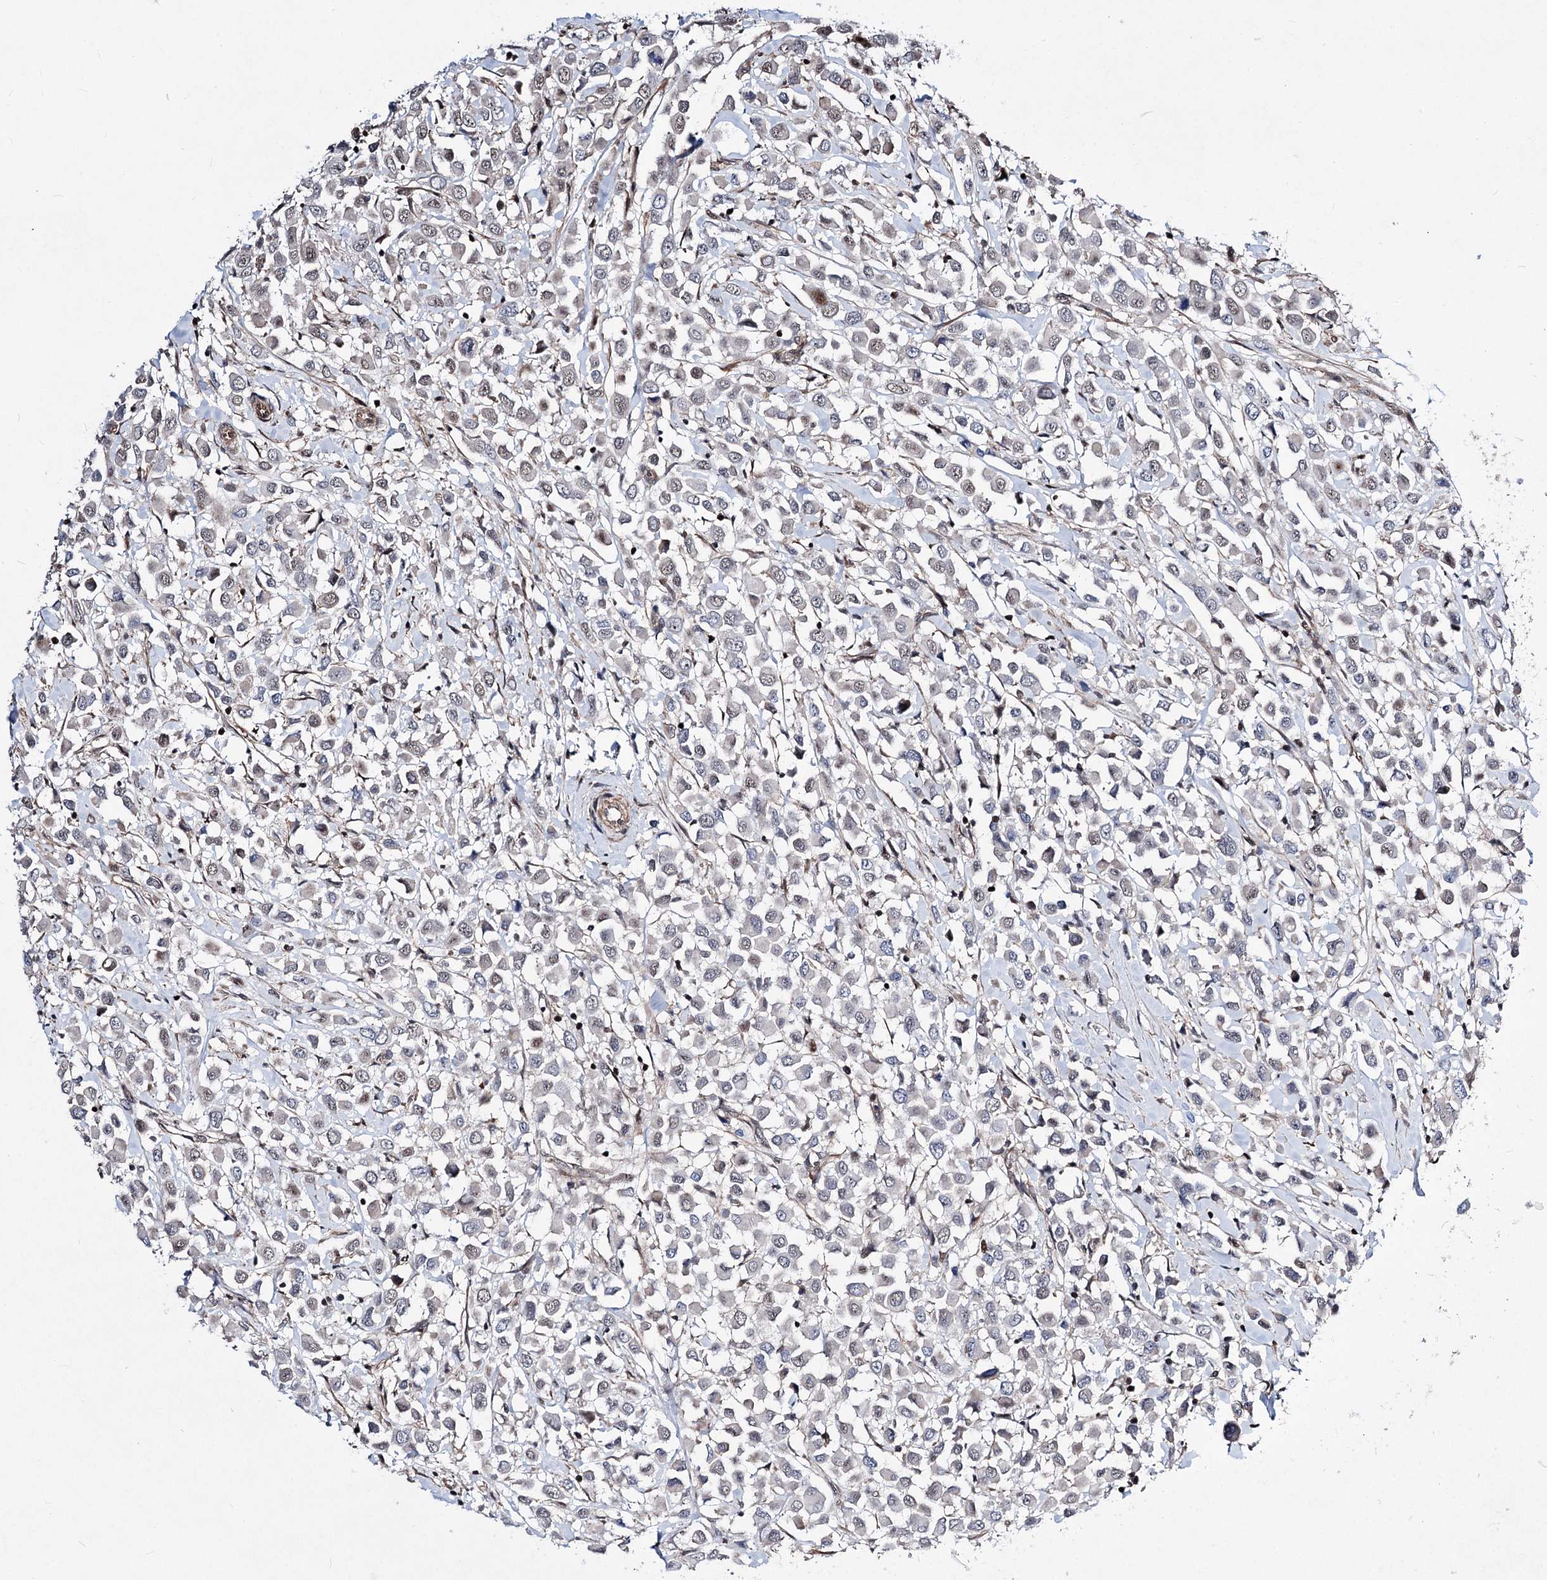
{"staining": {"intensity": "weak", "quantity": "<25%", "location": "nuclear"}, "tissue": "breast cancer", "cell_type": "Tumor cells", "image_type": "cancer", "snomed": [{"axis": "morphology", "description": "Duct carcinoma"}, {"axis": "topography", "description": "Breast"}], "caption": "A micrograph of human breast cancer (infiltrating ductal carcinoma) is negative for staining in tumor cells.", "gene": "CHMP7", "patient": {"sex": "female", "age": 61}}